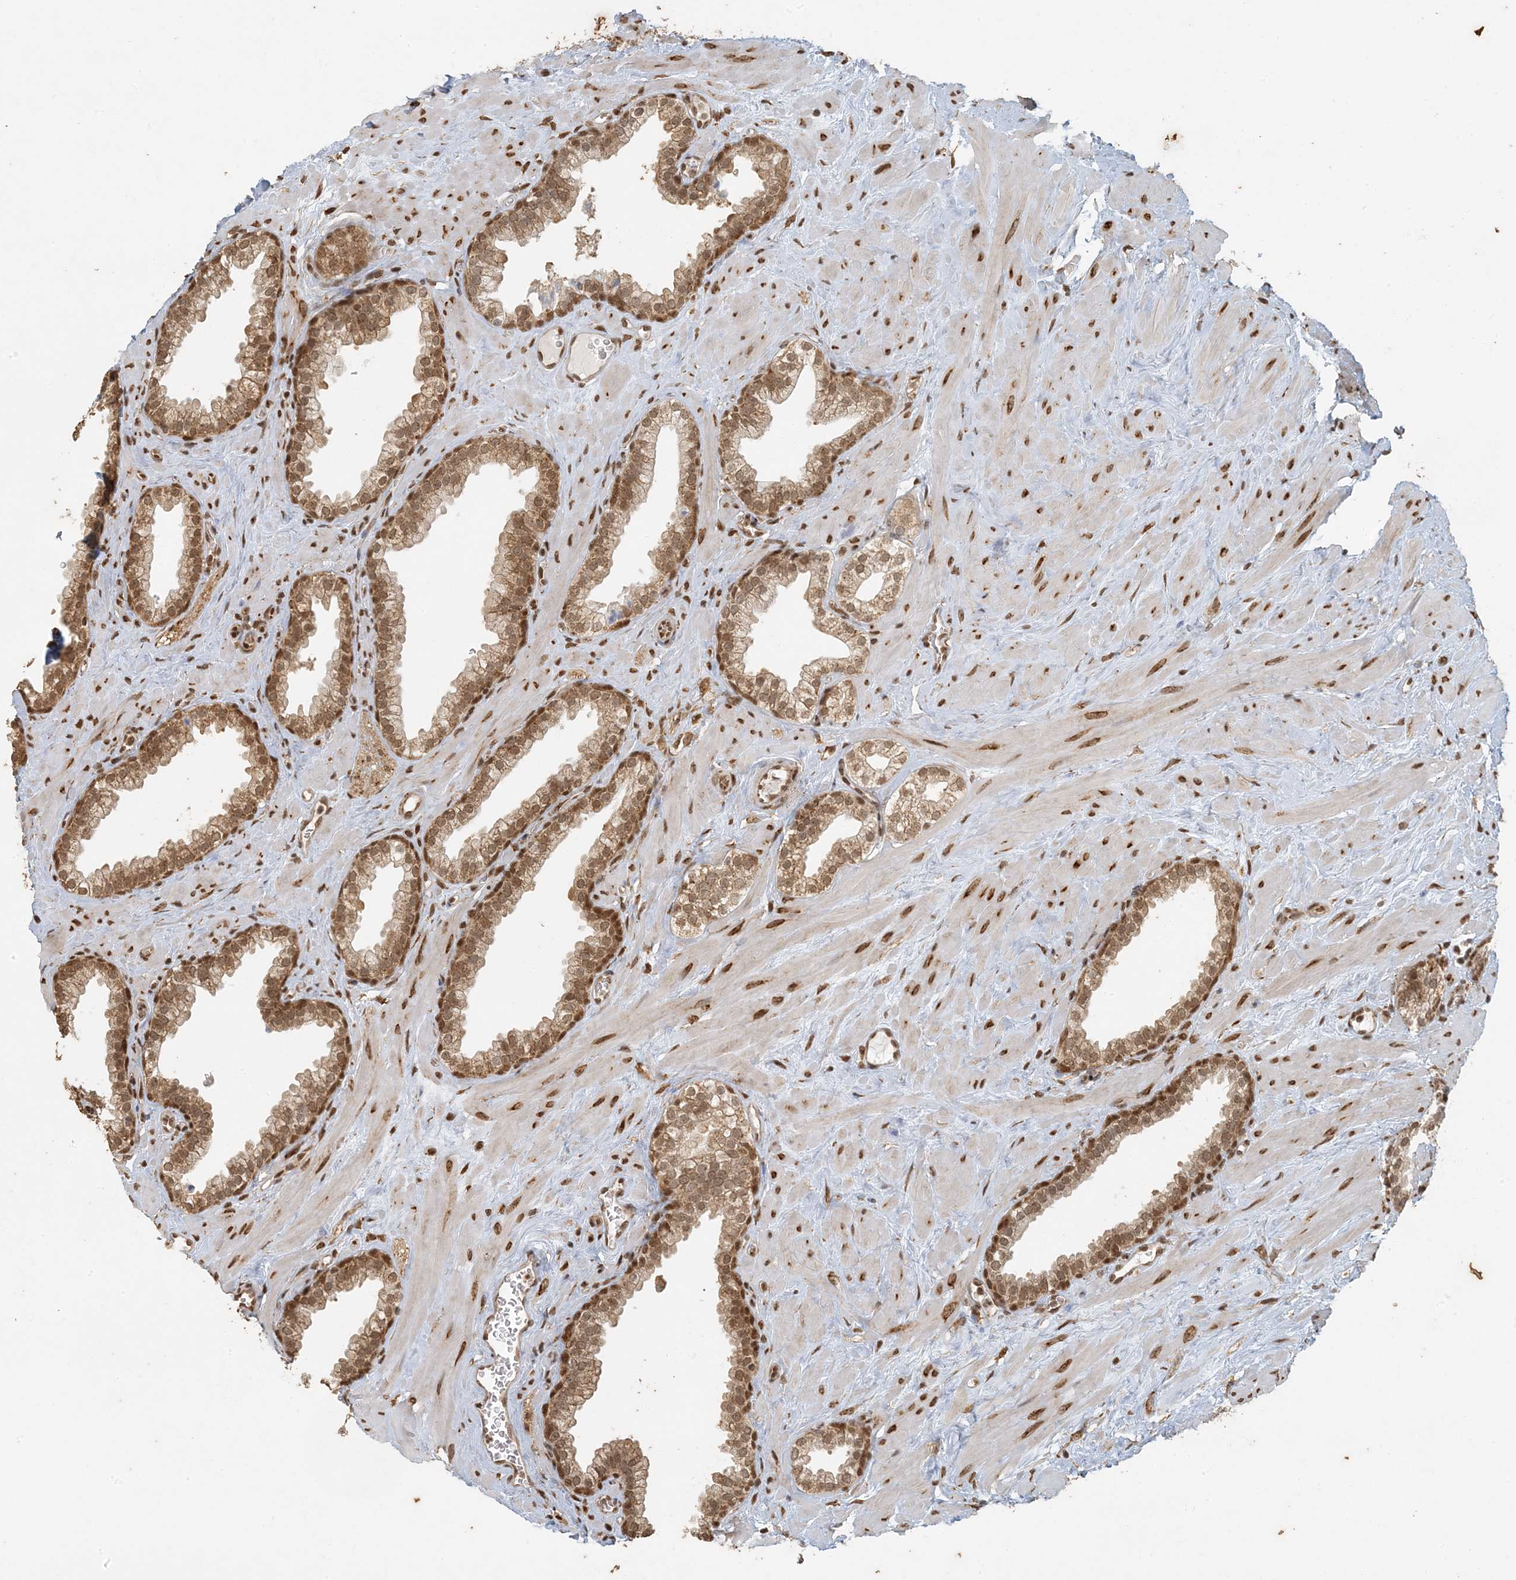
{"staining": {"intensity": "strong", "quantity": ">75%", "location": "cytoplasmic/membranous,nuclear"}, "tissue": "prostate", "cell_type": "Glandular cells", "image_type": "normal", "snomed": [{"axis": "morphology", "description": "Normal tissue, NOS"}, {"axis": "morphology", "description": "Urothelial carcinoma, Low grade"}, {"axis": "topography", "description": "Urinary bladder"}, {"axis": "topography", "description": "Prostate"}], "caption": "Protein expression analysis of normal human prostate reveals strong cytoplasmic/membranous,nuclear positivity in about >75% of glandular cells.", "gene": "AK9", "patient": {"sex": "male", "age": 60}}